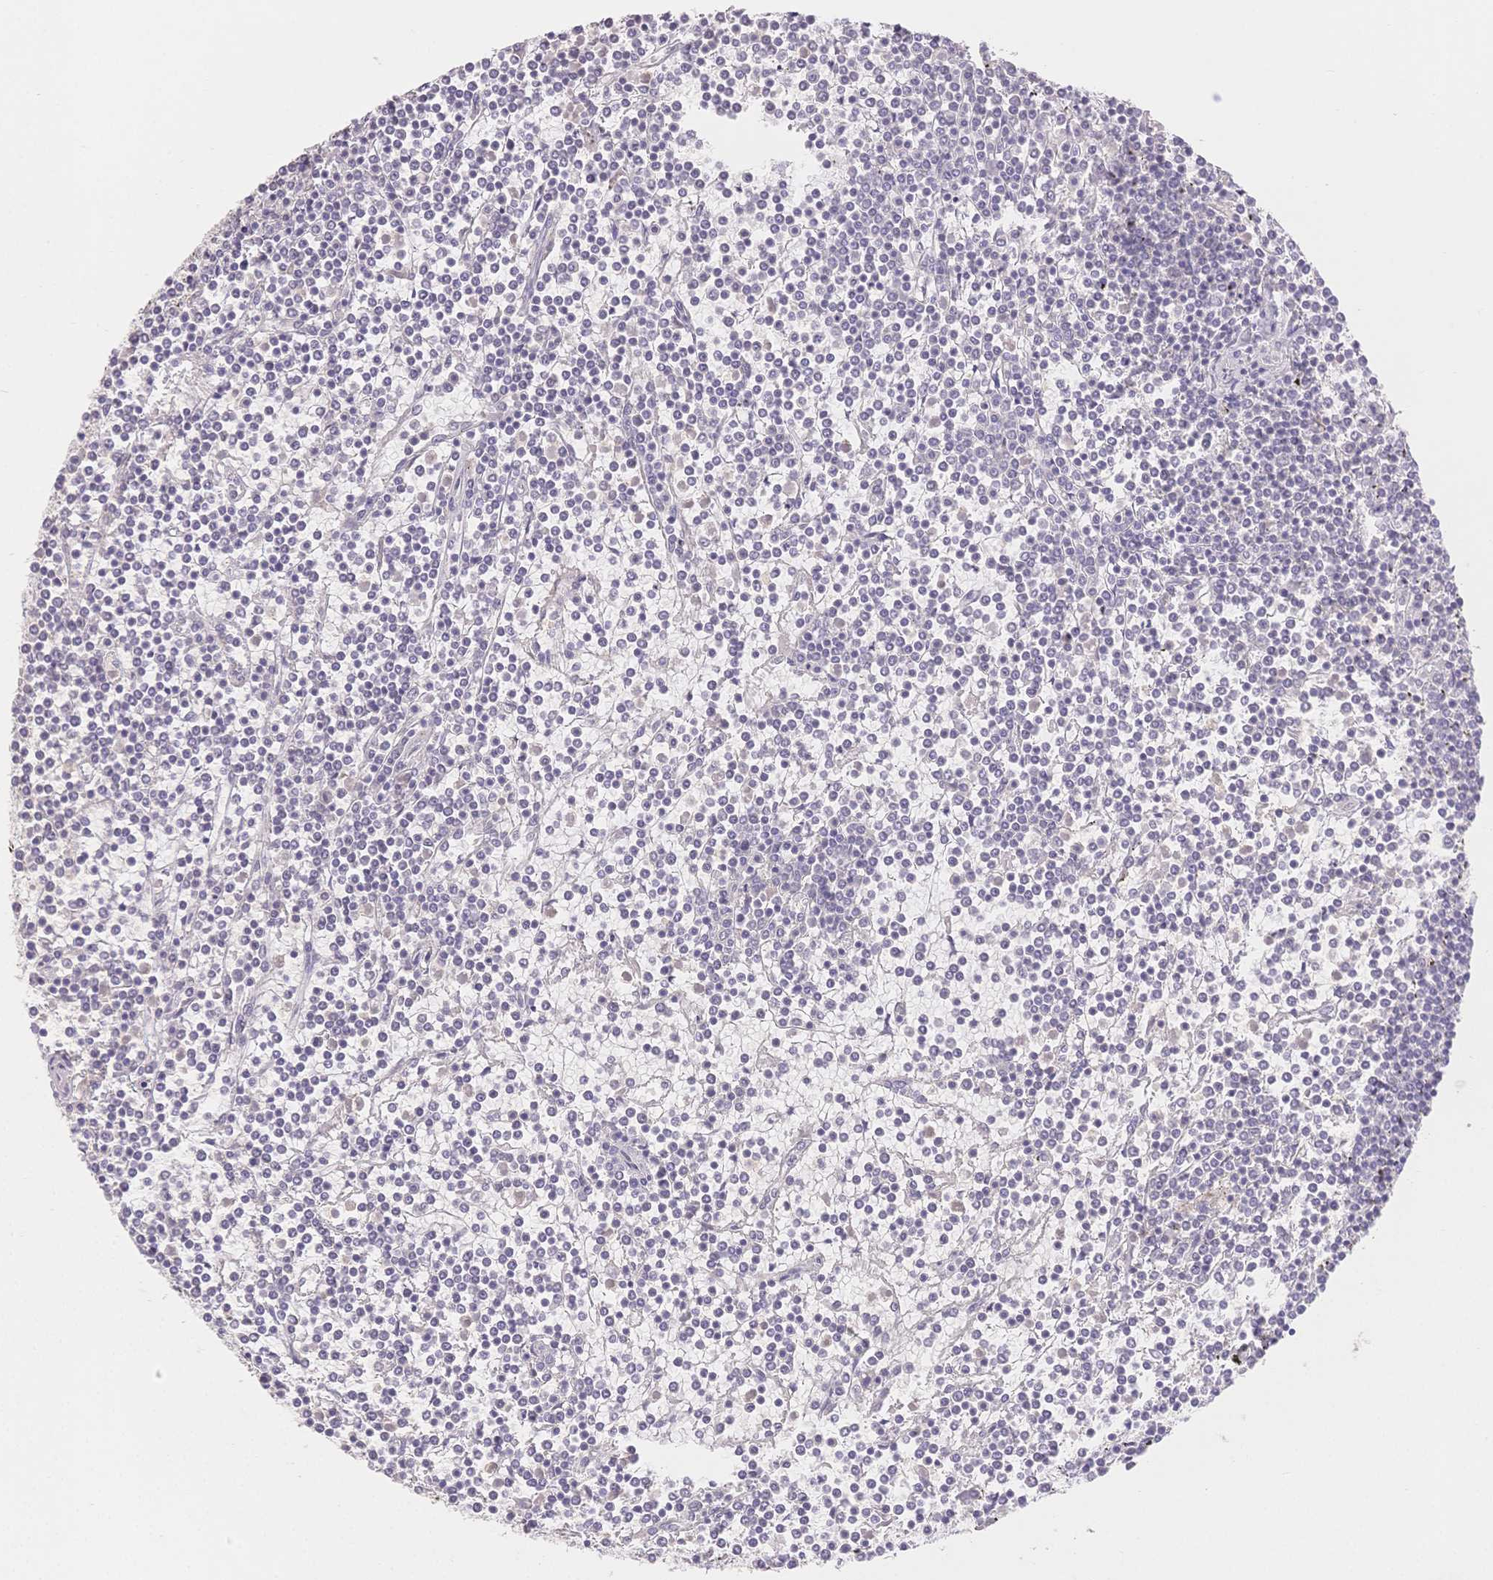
{"staining": {"intensity": "negative", "quantity": "none", "location": "none"}, "tissue": "lymphoma", "cell_type": "Tumor cells", "image_type": "cancer", "snomed": [{"axis": "morphology", "description": "Malignant lymphoma, non-Hodgkin's type, Low grade"}, {"axis": "topography", "description": "Spleen"}], "caption": "Tumor cells show no significant protein expression in malignant lymphoma, non-Hodgkin's type (low-grade).", "gene": "SUV39H2", "patient": {"sex": "female", "age": 19}}